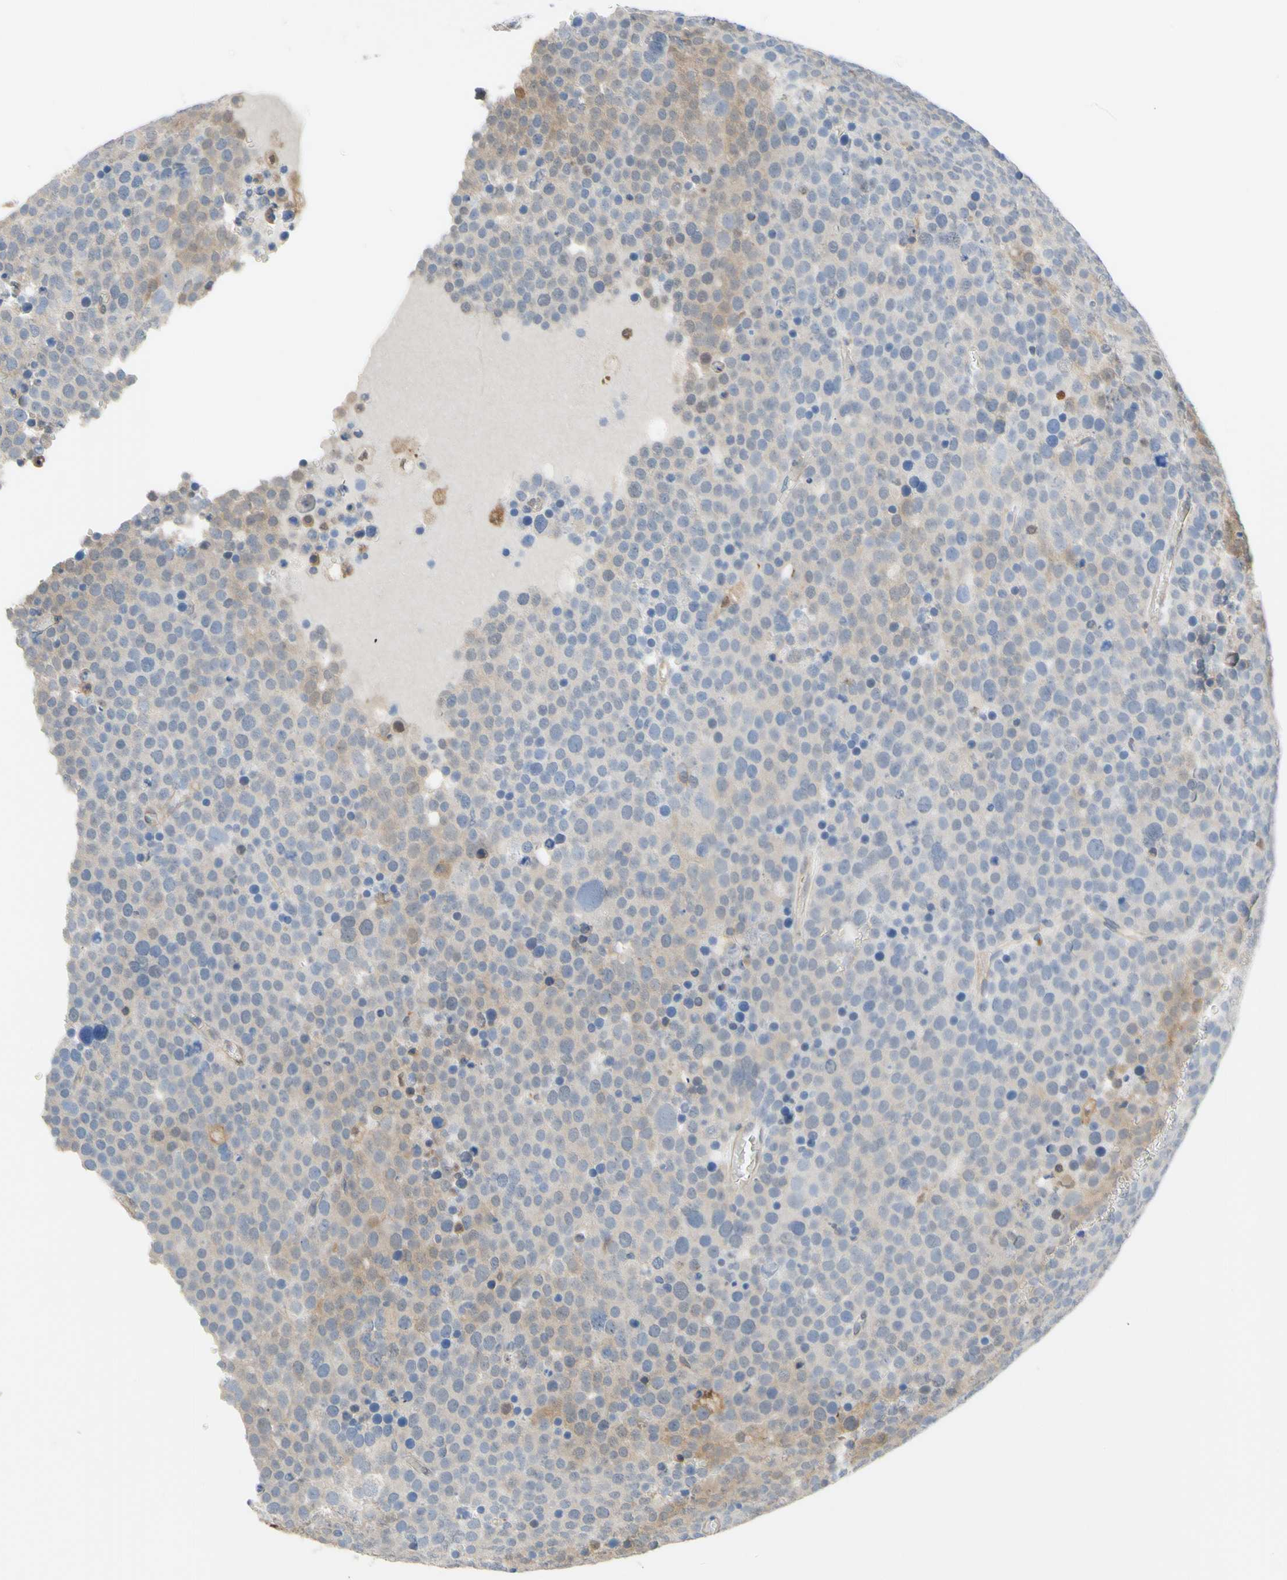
{"staining": {"intensity": "moderate", "quantity": "25%-75%", "location": "cytoplasmic/membranous"}, "tissue": "testis cancer", "cell_type": "Tumor cells", "image_type": "cancer", "snomed": [{"axis": "morphology", "description": "Seminoma, NOS"}, {"axis": "topography", "description": "Testis"}], "caption": "Immunohistochemical staining of testis cancer (seminoma) reveals medium levels of moderate cytoplasmic/membranous positivity in about 25%-75% of tumor cells.", "gene": "UPK3B", "patient": {"sex": "male", "age": 71}}